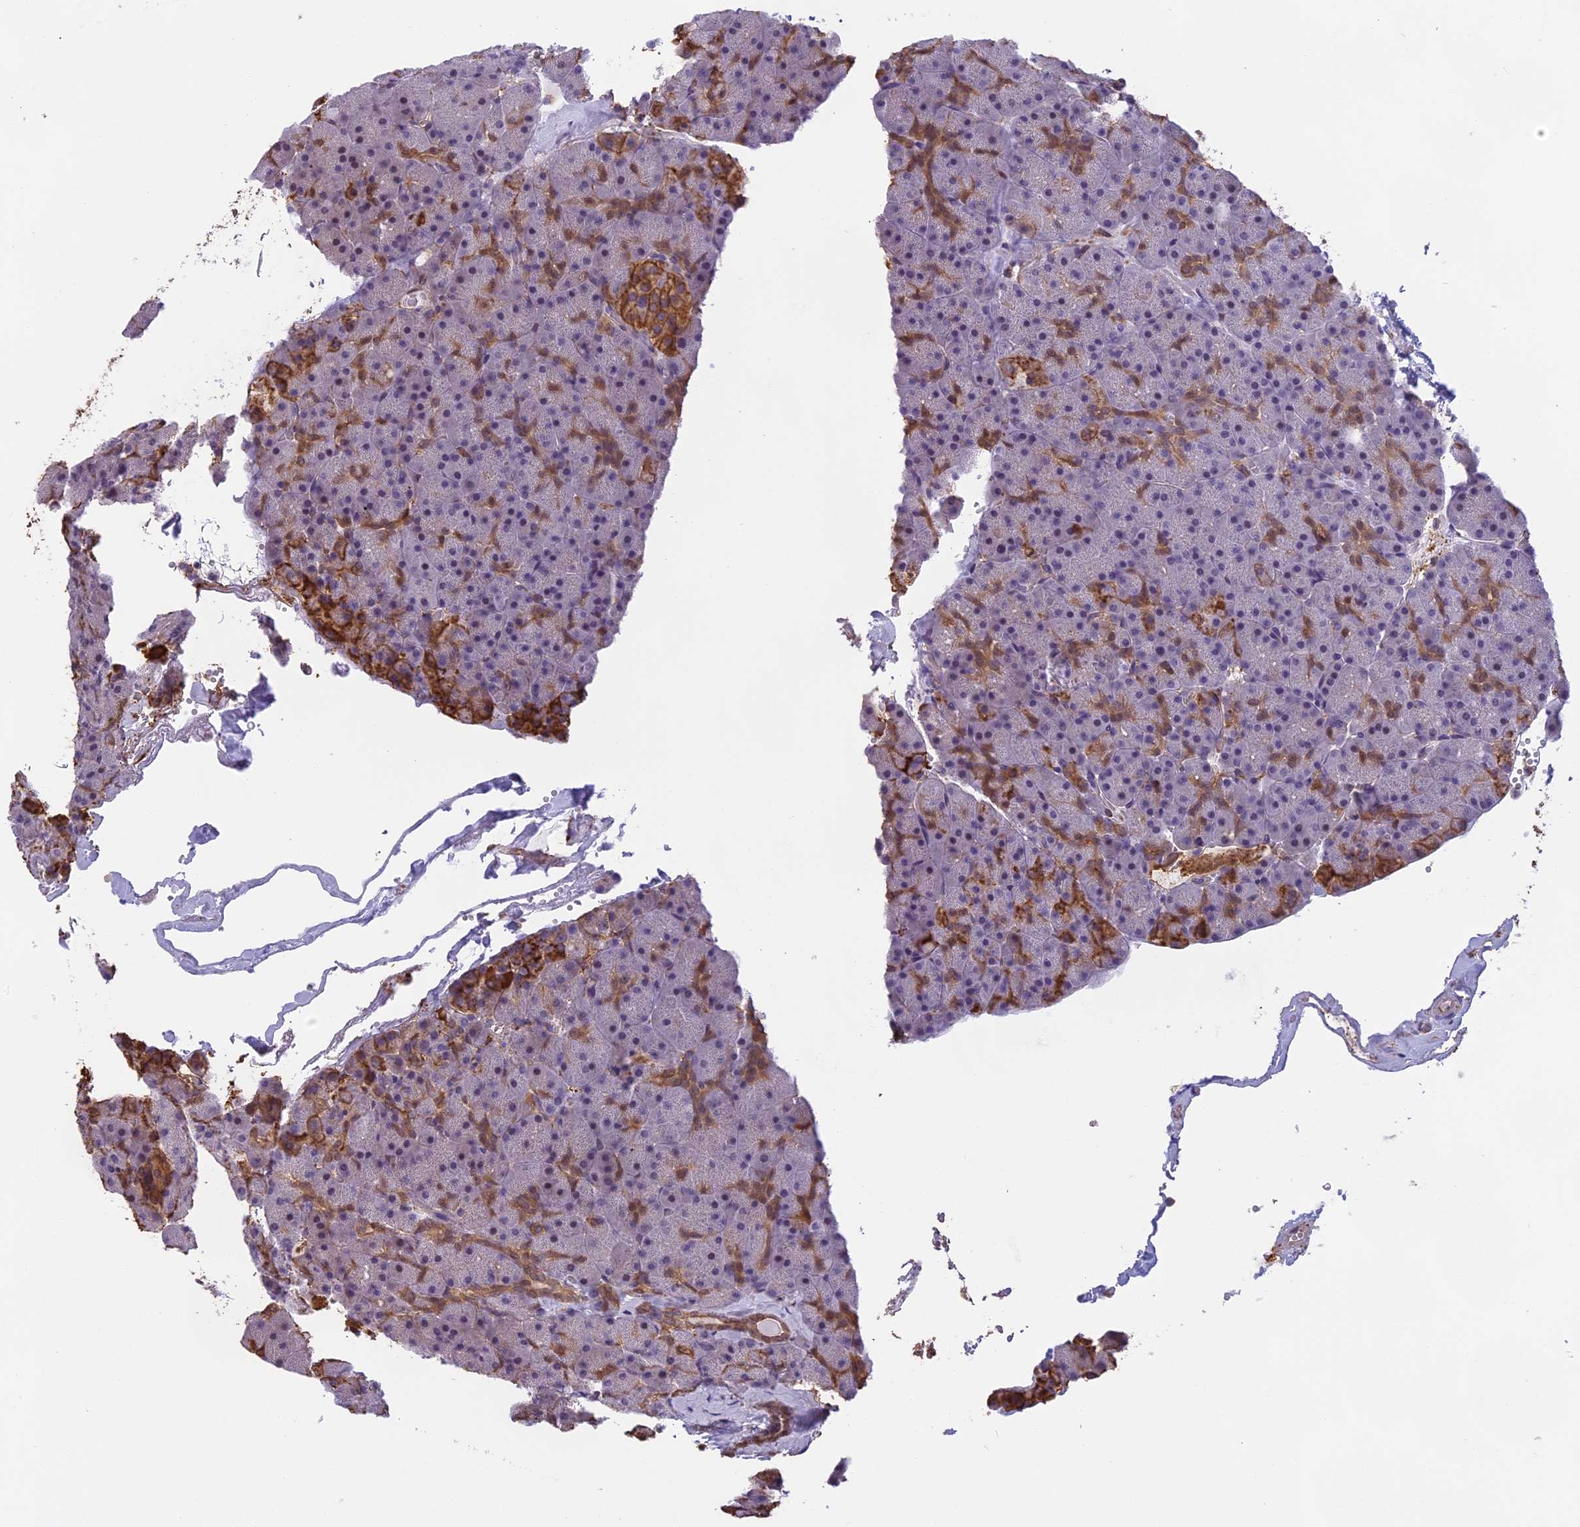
{"staining": {"intensity": "moderate", "quantity": "25%-75%", "location": "cytoplasmic/membranous"}, "tissue": "pancreas", "cell_type": "Exocrine glandular cells", "image_type": "normal", "snomed": [{"axis": "morphology", "description": "Normal tissue, NOS"}, {"axis": "topography", "description": "Pancreas"}], "caption": "Protein staining of normal pancreas reveals moderate cytoplasmic/membranous positivity in approximately 25%-75% of exocrine glandular cells. Immunohistochemistry (ihc) stains the protein of interest in brown and the nuclei are stained blue.", "gene": "TMEM255B", "patient": {"sex": "male", "age": 36}}